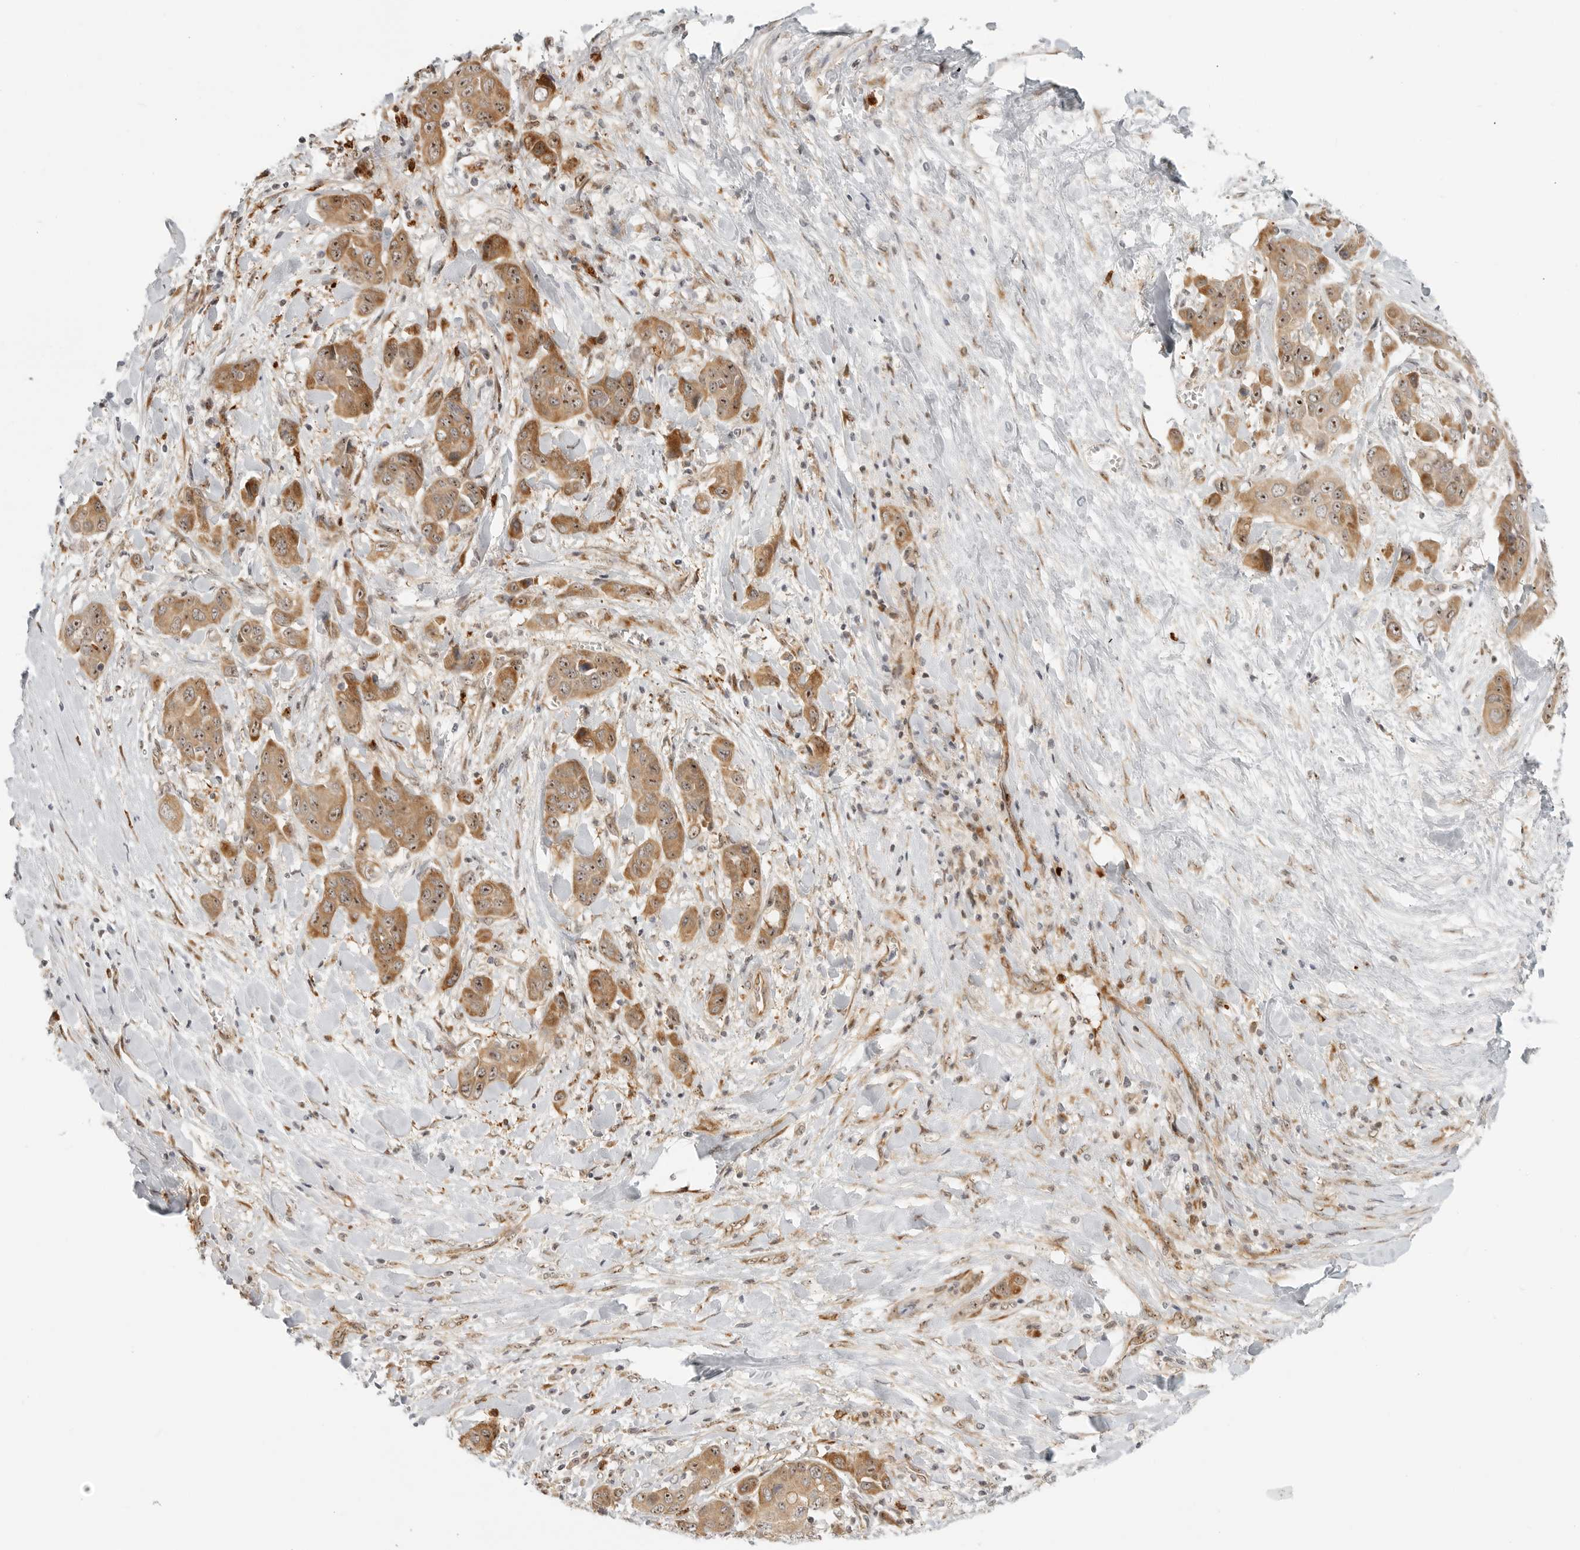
{"staining": {"intensity": "moderate", "quantity": ">75%", "location": "cytoplasmic/membranous,nuclear"}, "tissue": "liver cancer", "cell_type": "Tumor cells", "image_type": "cancer", "snomed": [{"axis": "morphology", "description": "Cholangiocarcinoma"}, {"axis": "topography", "description": "Liver"}], "caption": "Cholangiocarcinoma (liver) was stained to show a protein in brown. There is medium levels of moderate cytoplasmic/membranous and nuclear staining in approximately >75% of tumor cells.", "gene": "DSCC1", "patient": {"sex": "female", "age": 52}}